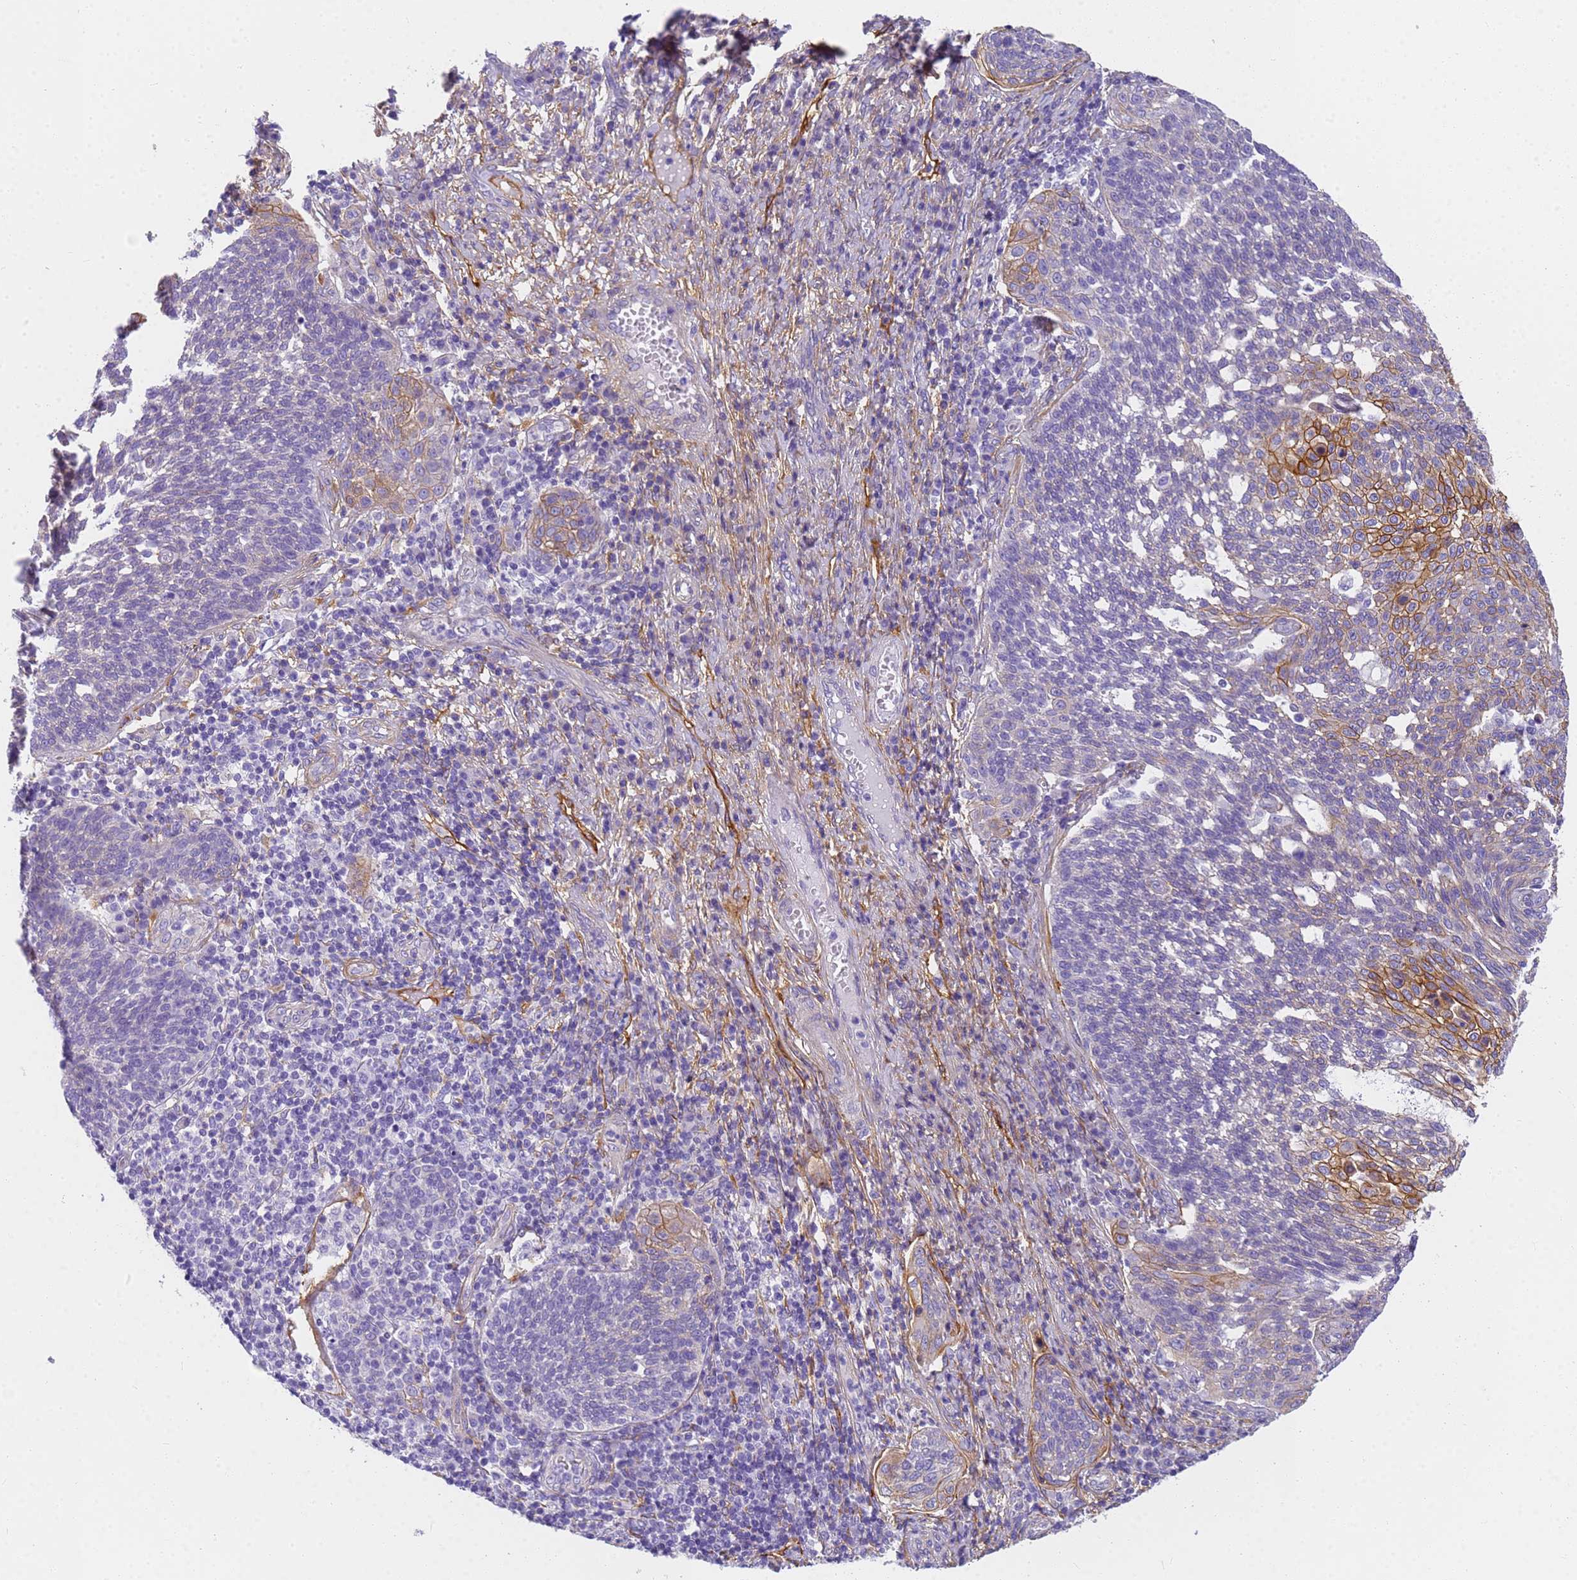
{"staining": {"intensity": "moderate", "quantity": "<25%", "location": "cytoplasmic/membranous"}, "tissue": "cervical cancer", "cell_type": "Tumor cells", "image_type": "cancer", "snomed": [{"axis": "morphology", "description": "Squamous cell carcinoma, NOS"}, {"axis": "topography", "description": "Cervix"}], "caption": "Cervical cancer stained with immunohistochemistry (IHC) reveals moderate cytoplasmic/membranous positivity in approximately <25% of tumor cells.", "gene": "MVB12A", "patient": {"sex": "female", "age": 34}}